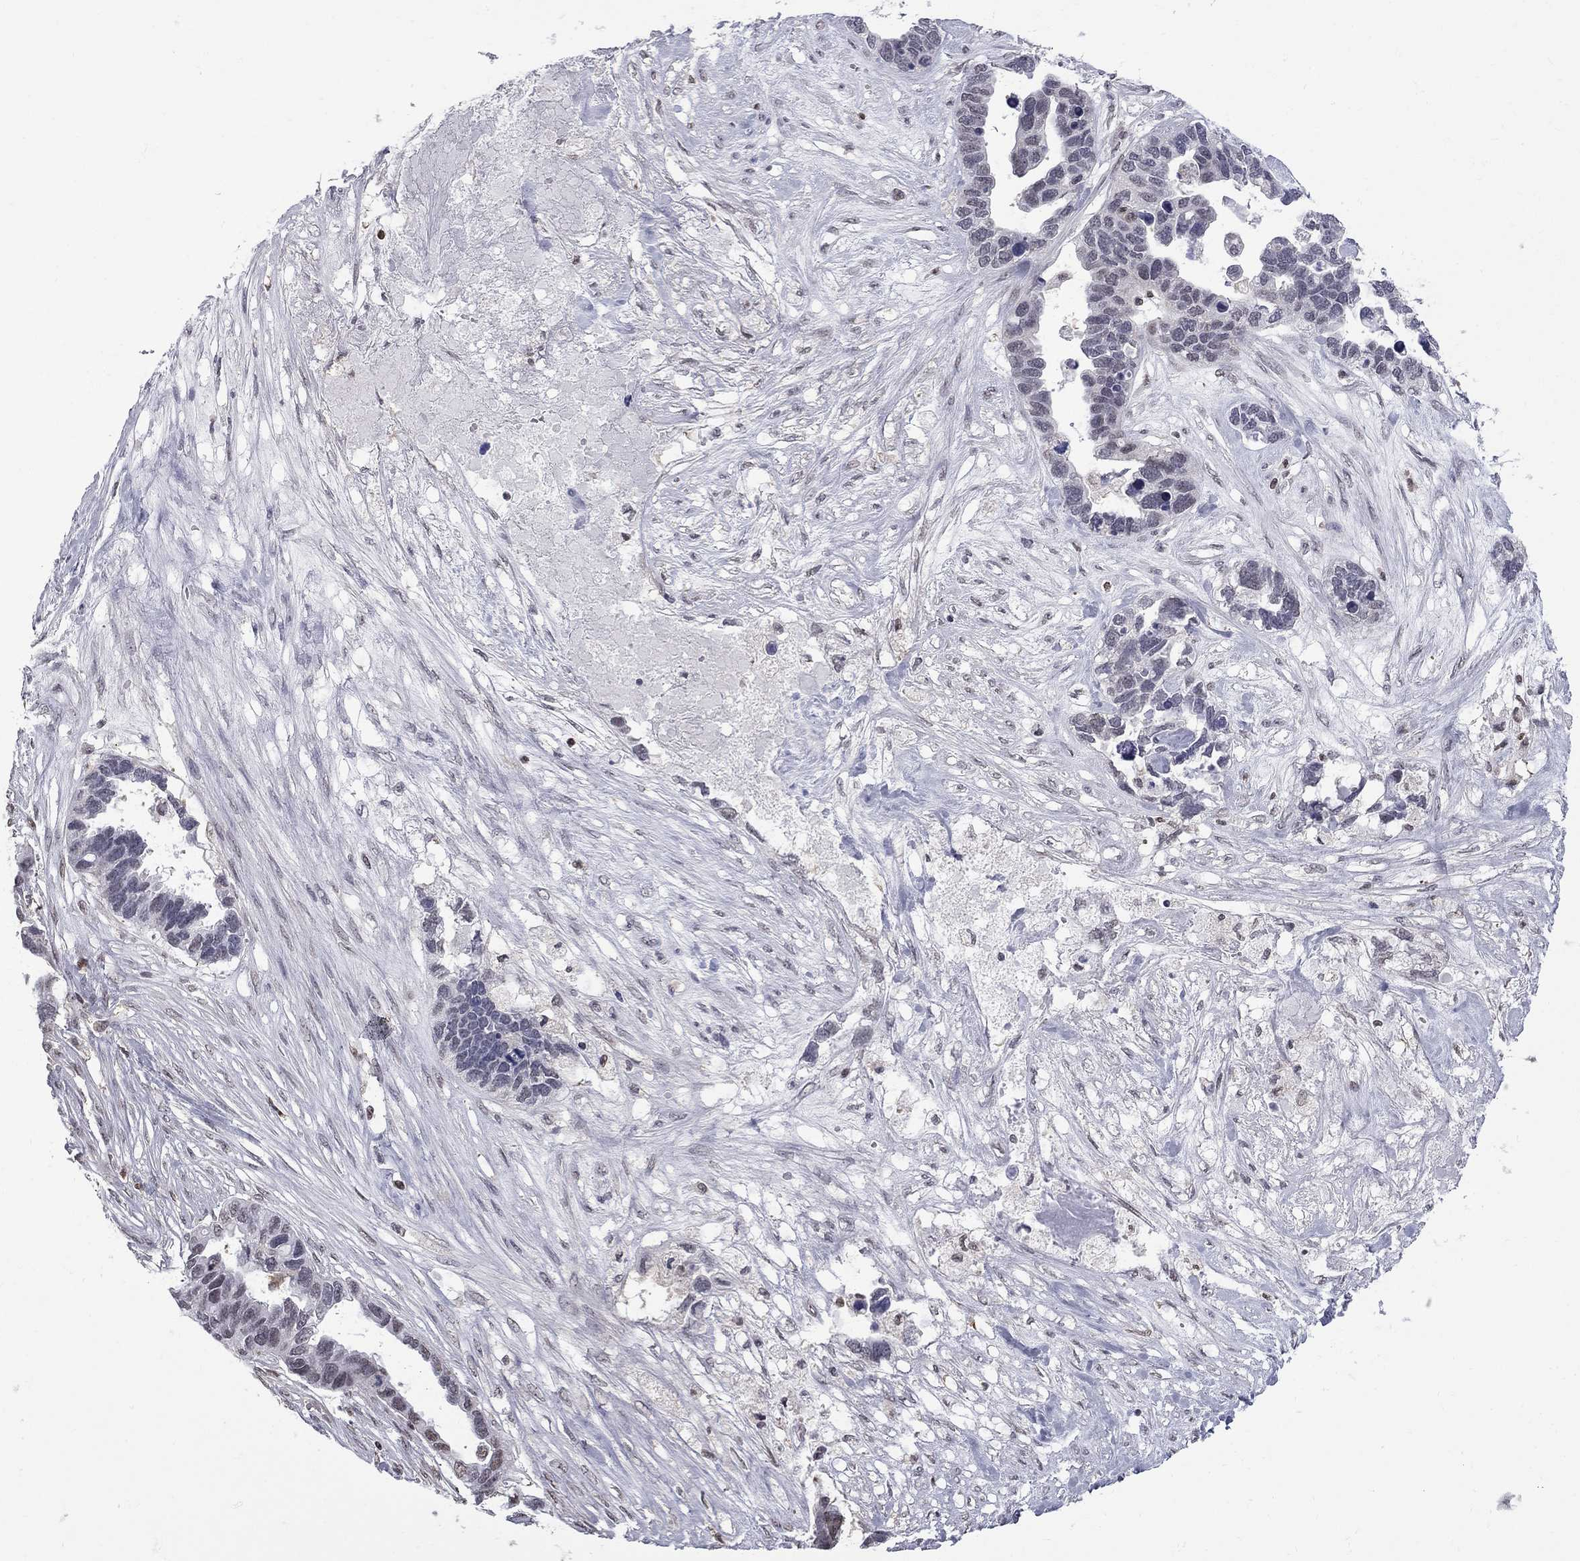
{"staining": {"intensity": "negative", "quantity": "none", "location": "none"}, "tissue": "ovarian cancer", "cell_type": "Tumor cells", "image_type": "cancer", "snomed": [{"axis": "morphology", "description": "Cystadenocarcinoma, serous, NOS"}, {"axis": "topography", "description": "Ovary"}], "caption": "Immunohistochemical staining of human ovarian cancer demonstrates no significant expression in tumor cells.", "gene": "RFWD3", "patient": {"sex": "female", "age": 54}}